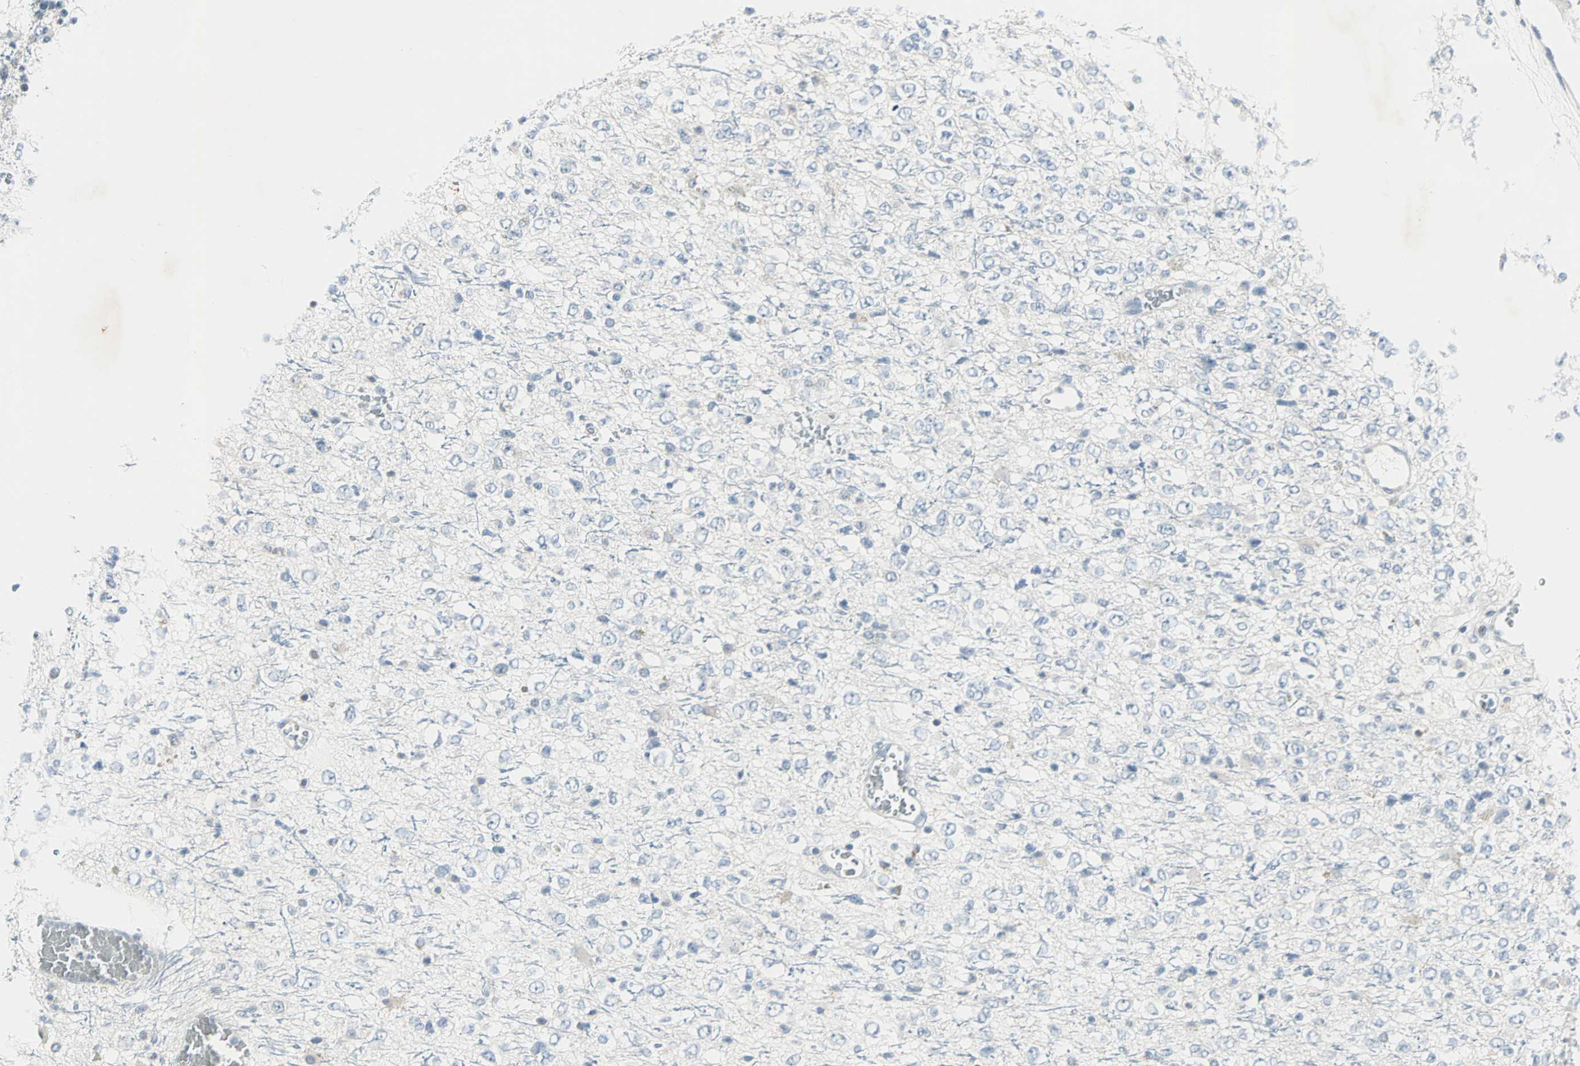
{"staining": {"intensity": "negative", "quantity": "none", "location": "none"}, "tissue": "glioma", "cell_type": "Tumor cells", "image_type": "cancer", "snomed": [{"axis": "morphology", "description": "Glioma, malignant, High grade"}, {"axis": "topography", "description": "pancreas cauda"}], "caption": "Tumor cells are negative for brown protein staining in high-grade glioma (malignant).", "gene": "SOX30", "patient": {"sex": "male", "age": 60}}